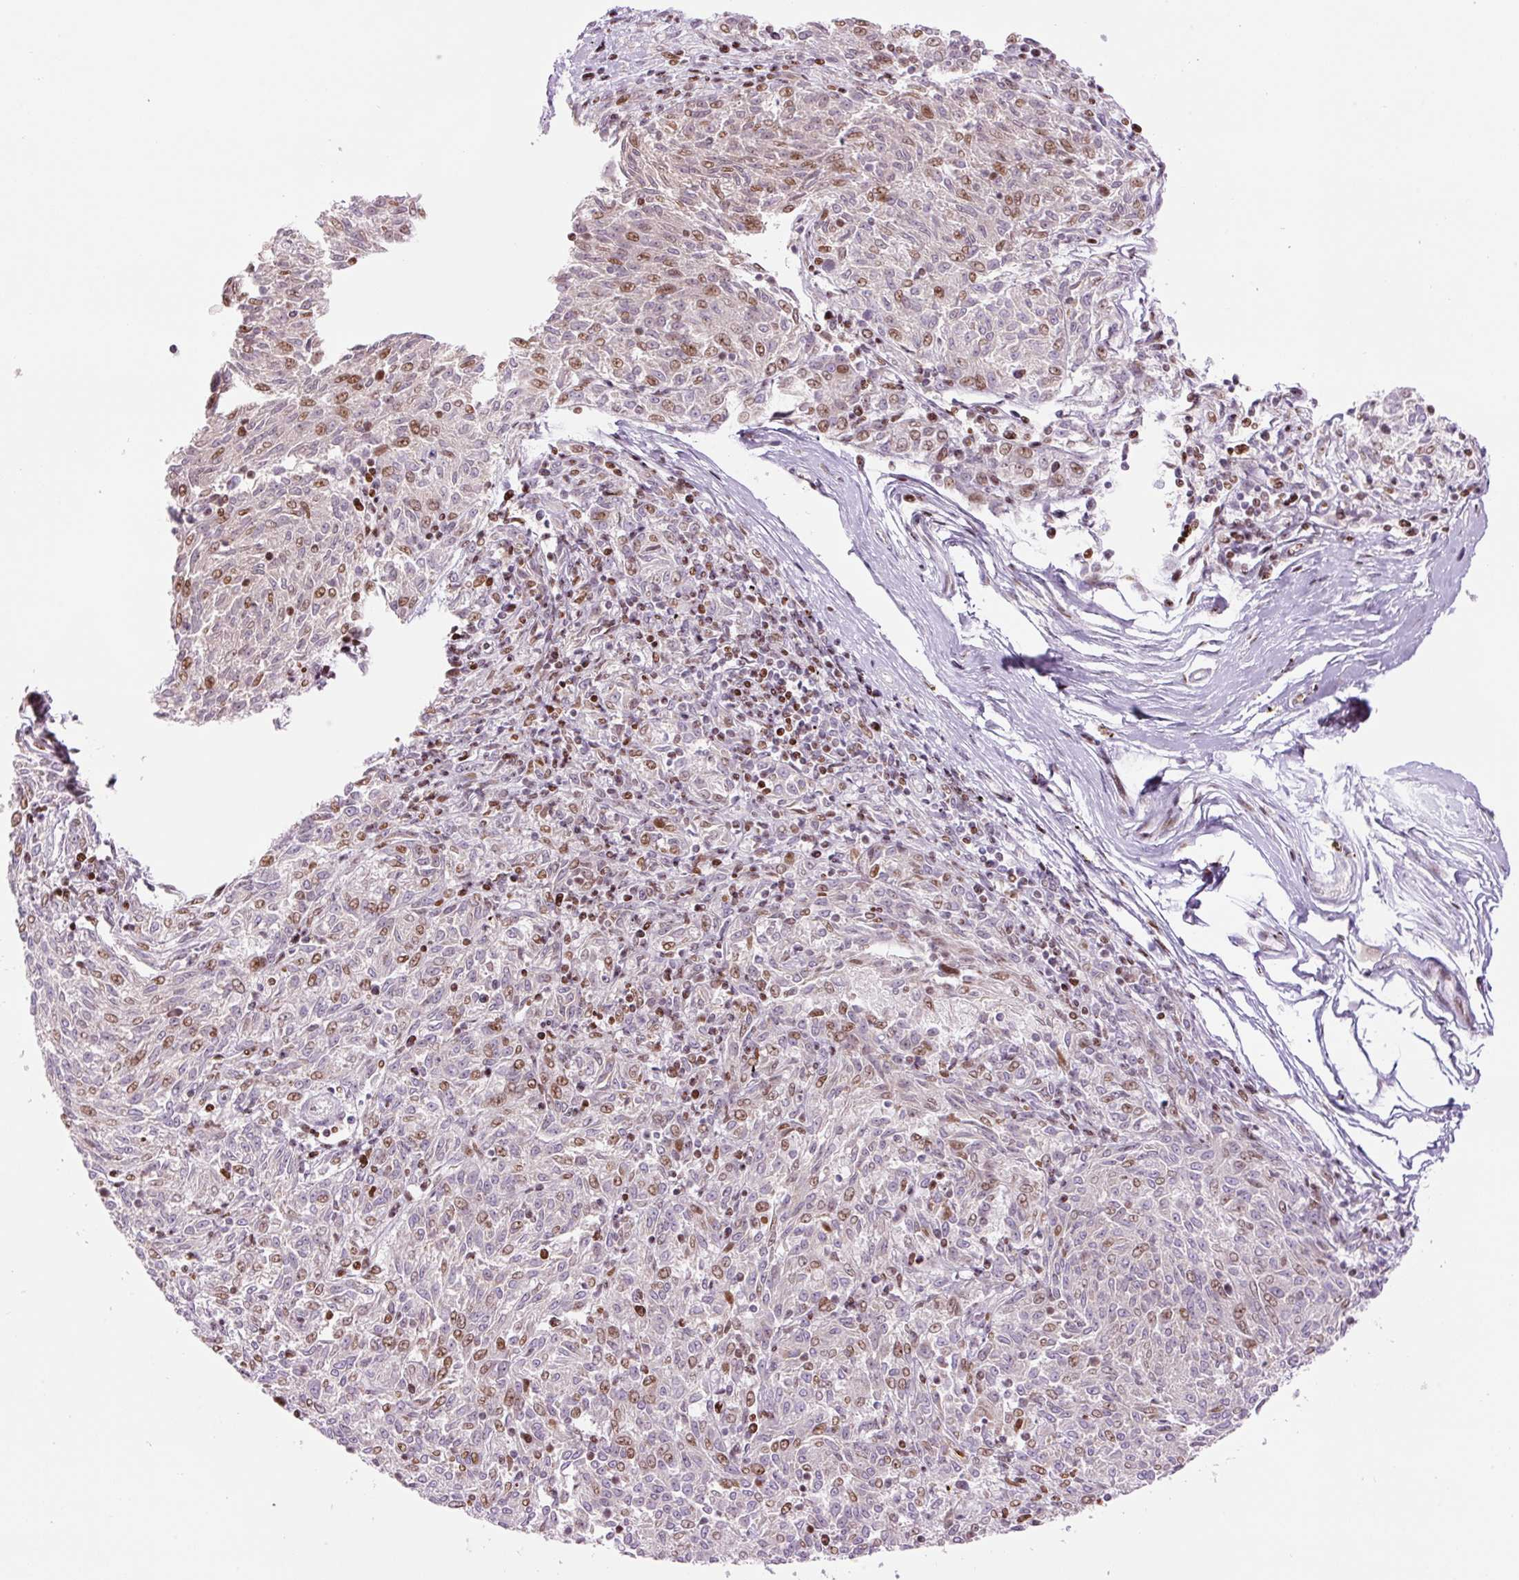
{"staining": {"intensity": "moderate", "quantity": "25%-75%", "location": "nuclear"}, "tissue": "melanoma", "cell_type": "Tumor cells", "image_type": "cancer", "snomed": [{"axis": "morphology", "description": "Malignant melanoma, NOS"}, {"axis": "topography", "description": "Skin"}], "caption": "Malignant melanoma tissue reveals moderate nuclear staining in approximately 25%-75% of tumor cells, visualized by immunohistochemistry. (Stains: DAB (3,3'-diaminobenzidine) in brown, nuclei in blue, Microscopy: brightfield microscopy at high magnification).", "gene": "TMEM177", "patient": {"sex": "female", "age": 72}}